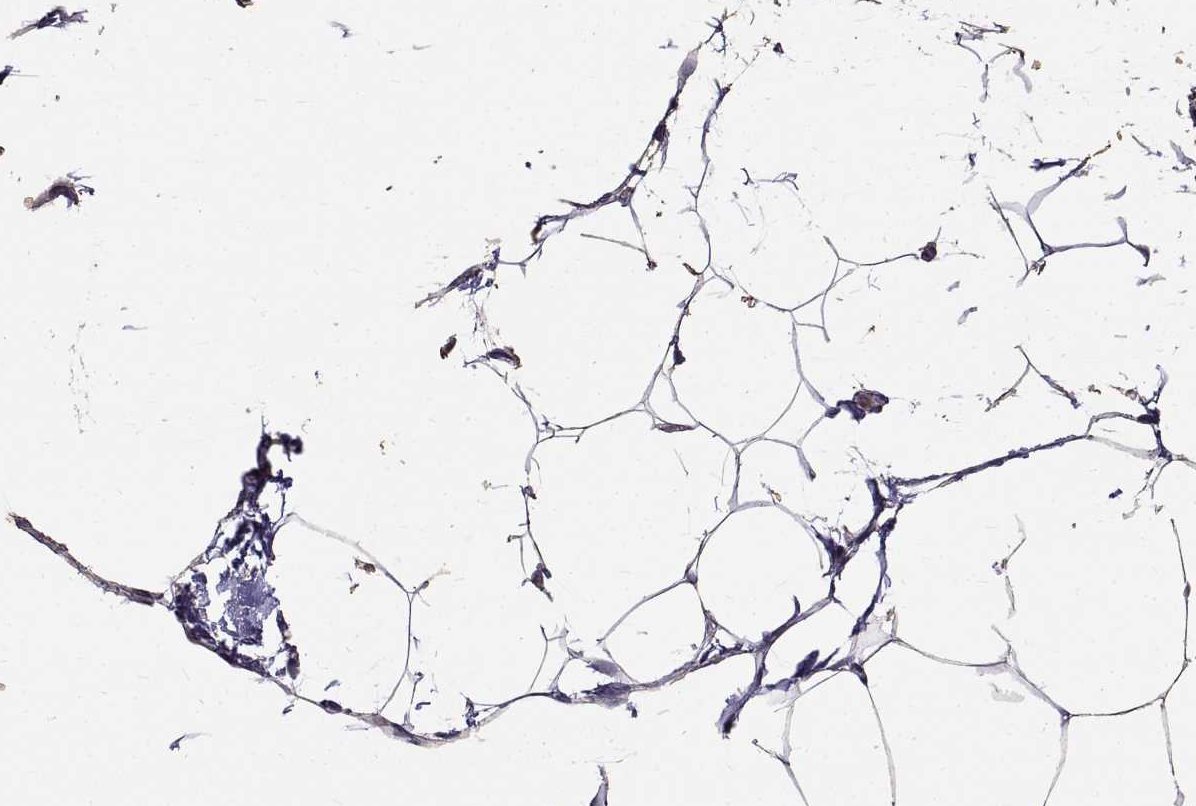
{"staining": {"intensity": "negative", "quantity": "none", "location": "none"}, "tissue": "adipose tissue", "cell_type": "Adipocytes", "image_type": "normal", "snomed": [{"axis": "morphology", "description": "Normal tissue, NOS"}, {"axis": "topography", "description": "Adipose tissue"}], "caption": "Immunohistochemistry (IHC) micrograph of unremarkable human adipose tissue stained for a protein (brown), which displays no staining in adipocytes. (Stains: DAB immunohistochemistry (IHC) with hematoxylin counter stain, Microscopy: brightfield microscopy at high magnification).", "gene": "PEA15", "patient": {"sex": "male", "age": 57}}